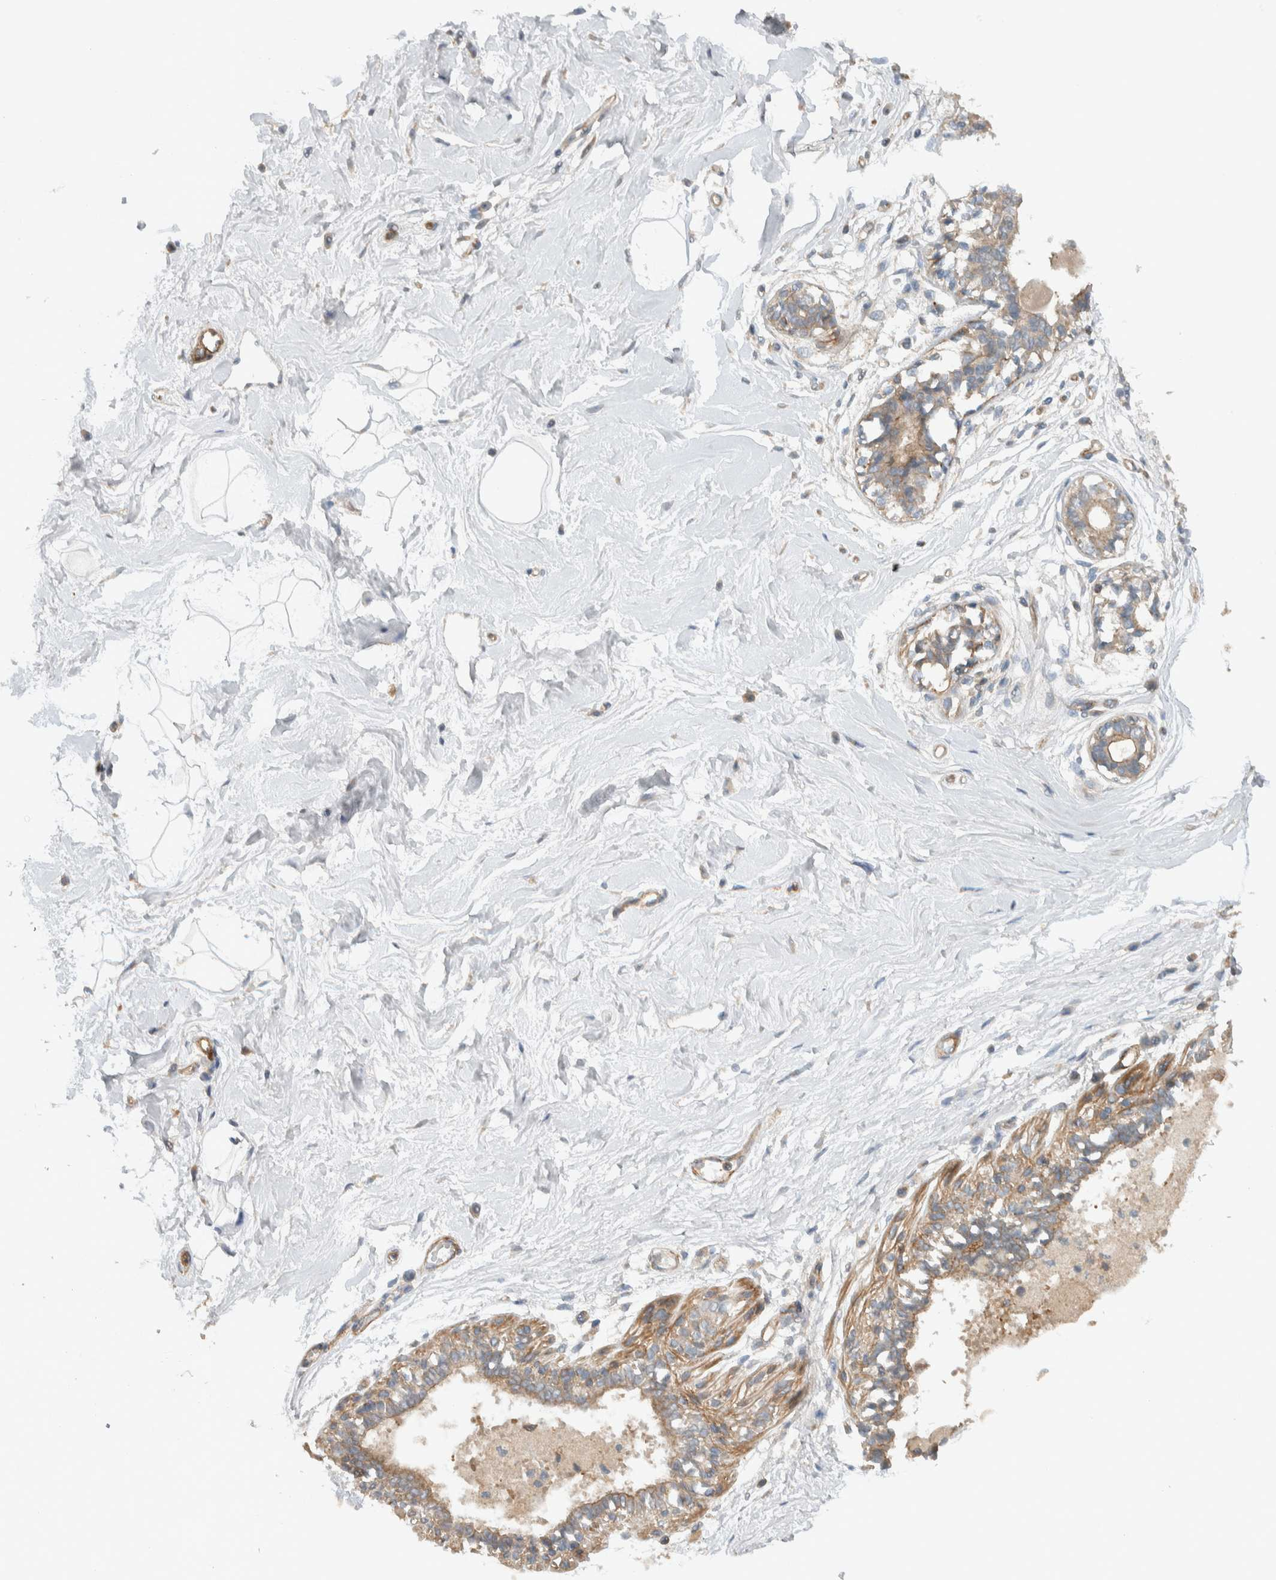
{"staining": {"intensity": "negative", "quantity": "none", "location": "none"}, "tissue": "breast", "cell_type": "Adipocytes", "image_type": "normal", "snomed": [{"axis": "morphology", "description": "Normal tissue, NOS"}, {"axis": "topography", "description": "Breast"}], "caption": "Protein analysis of normal breast displays no significant positivity in adipocytes. Nuclei are stained in blue.", "gene": "MPRIP", "patient": {"sex": "female", "age": 45}}